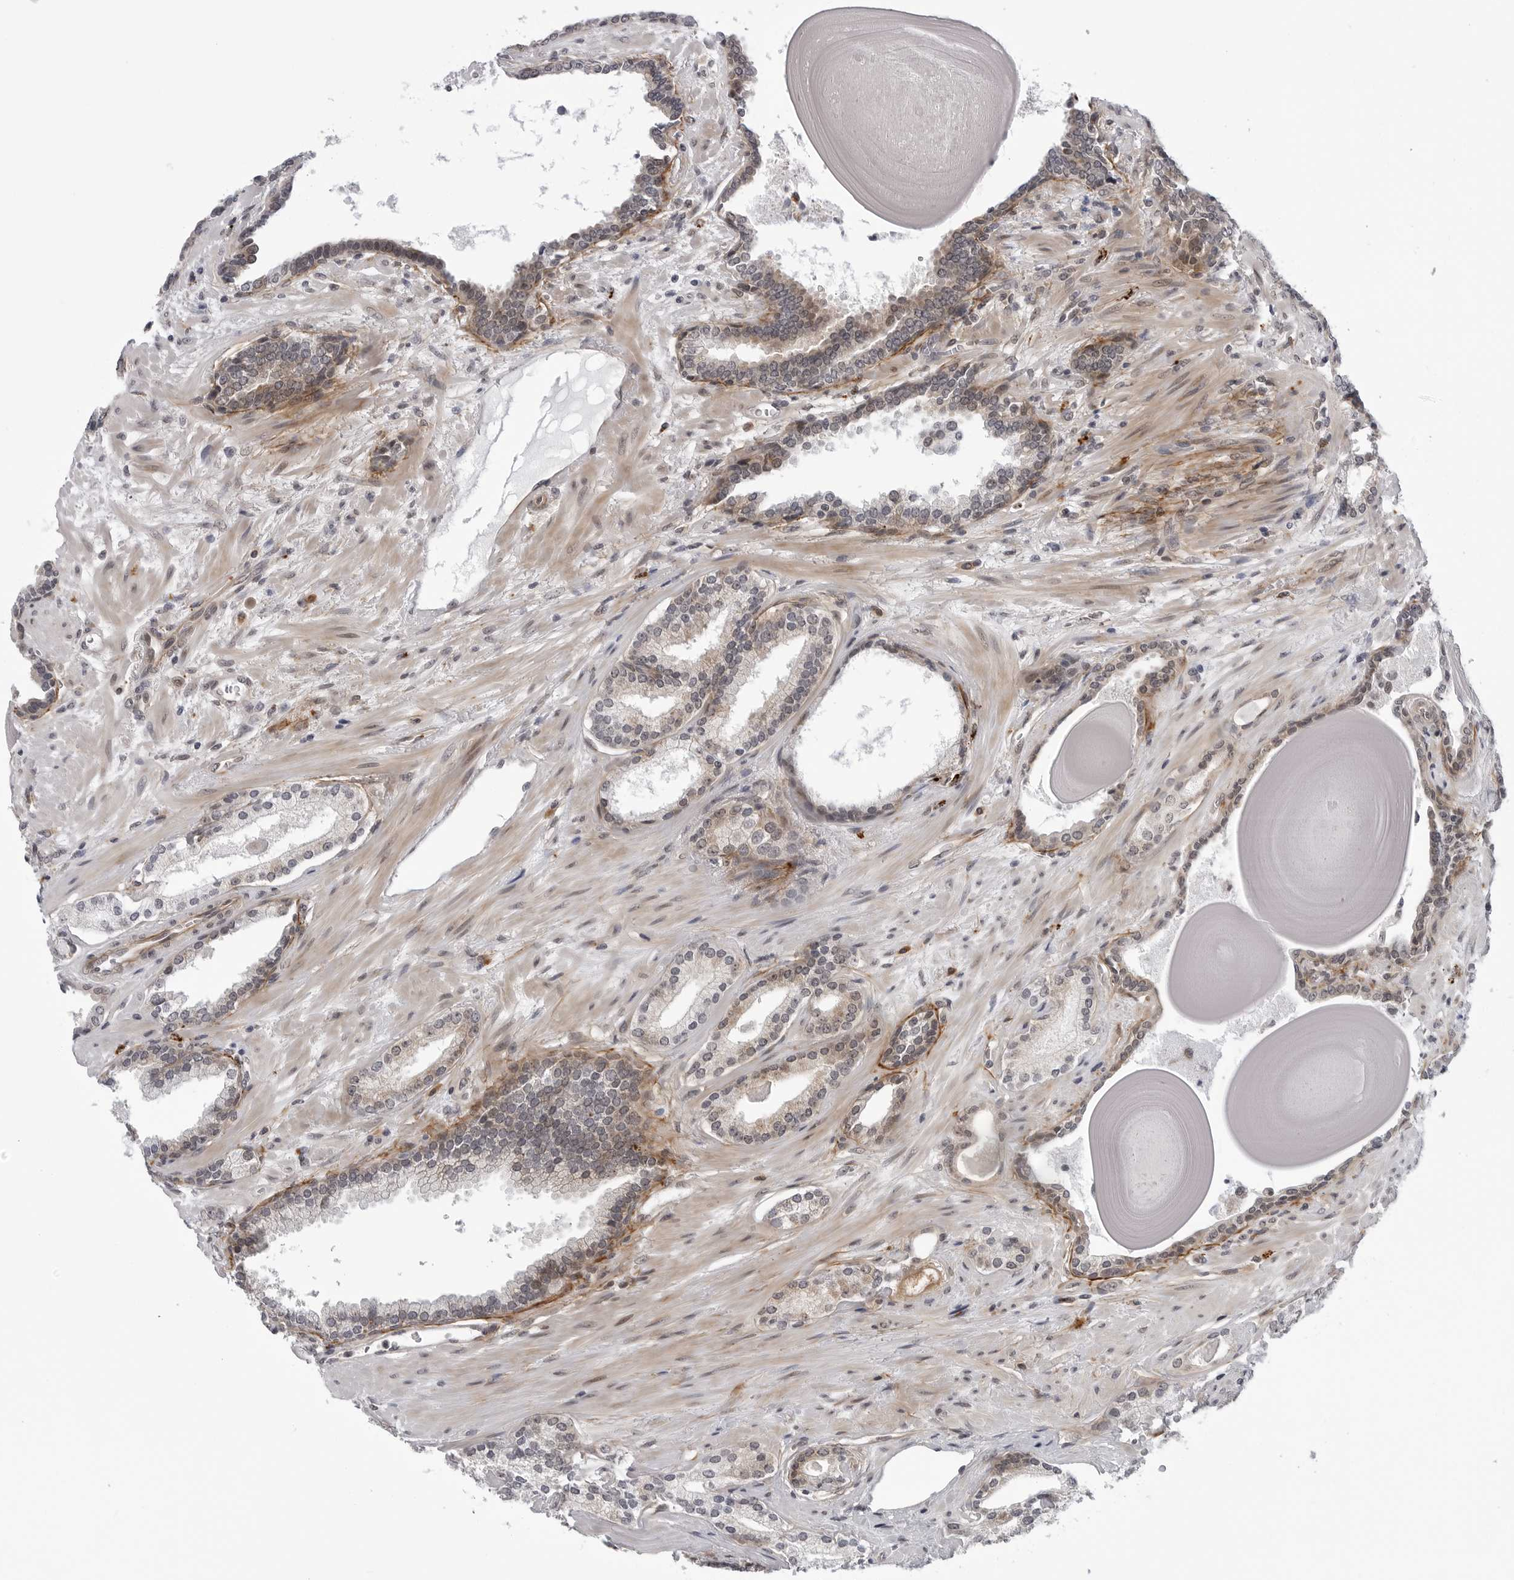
{"staining": {"intensity": "negative", "quantity": "none", "location": "none"}, "tissue": "prostate cancer", "cell_type": "Tumor cells", "image_type": "cancer", "snomed": [{"axis": "morphology", "description": "Adenocarcinoma, Low grade"}, {"axis": "topography", "description": "Prostate"}], "caption": "This is a histopathology image of immunohistochemistry (IHC) staining of prostate cancer, which shows no expression in tumor cells.", "gene": "KIAA1614", "patient": {"sex": "male", "age": 70}}